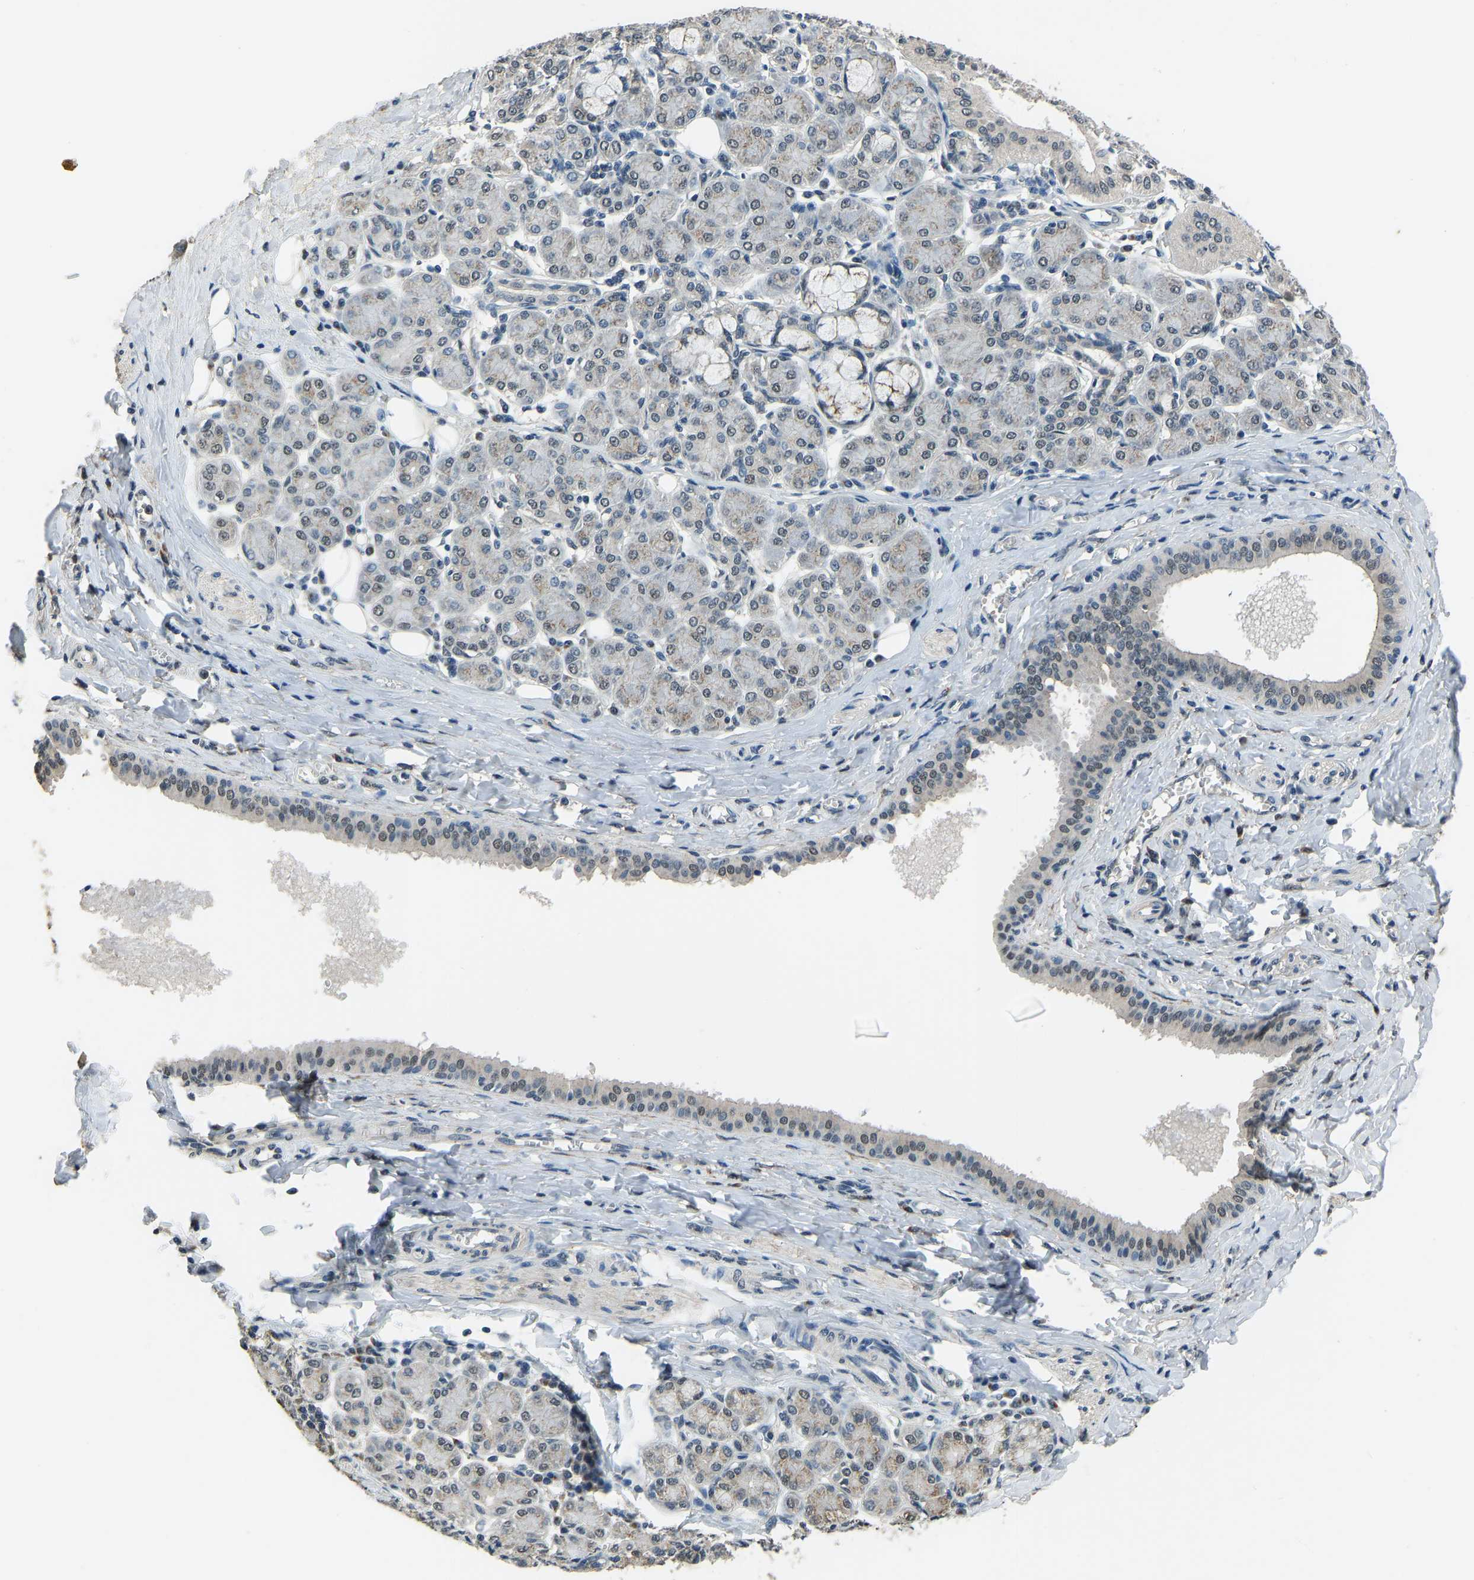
{"staining": {"intensity": "moderate", "quantity": "<25%", "location": "cytoplasmic/membranous"}, "tissue": "salivary gland", "cell_type": "Glandular cells", "image_type": "normal", "snomed": [{"axis": "morphology", "description": "Normal tissue, NOS"}, {"axis": "morphology", "description": "Inflammation, NOS"}, {"axis": "topography", "description": "Lymph node"}, {"axis": "topography", "description": "Salivary gland"}], "caption": "Protein positivity by IHC displays moderate cytoplasmic/membranous expression in approximately <25% of glandular cells in benign salivary gland.", "gene": "TOX4", "patient": {"sex": "male", "age": 3}}